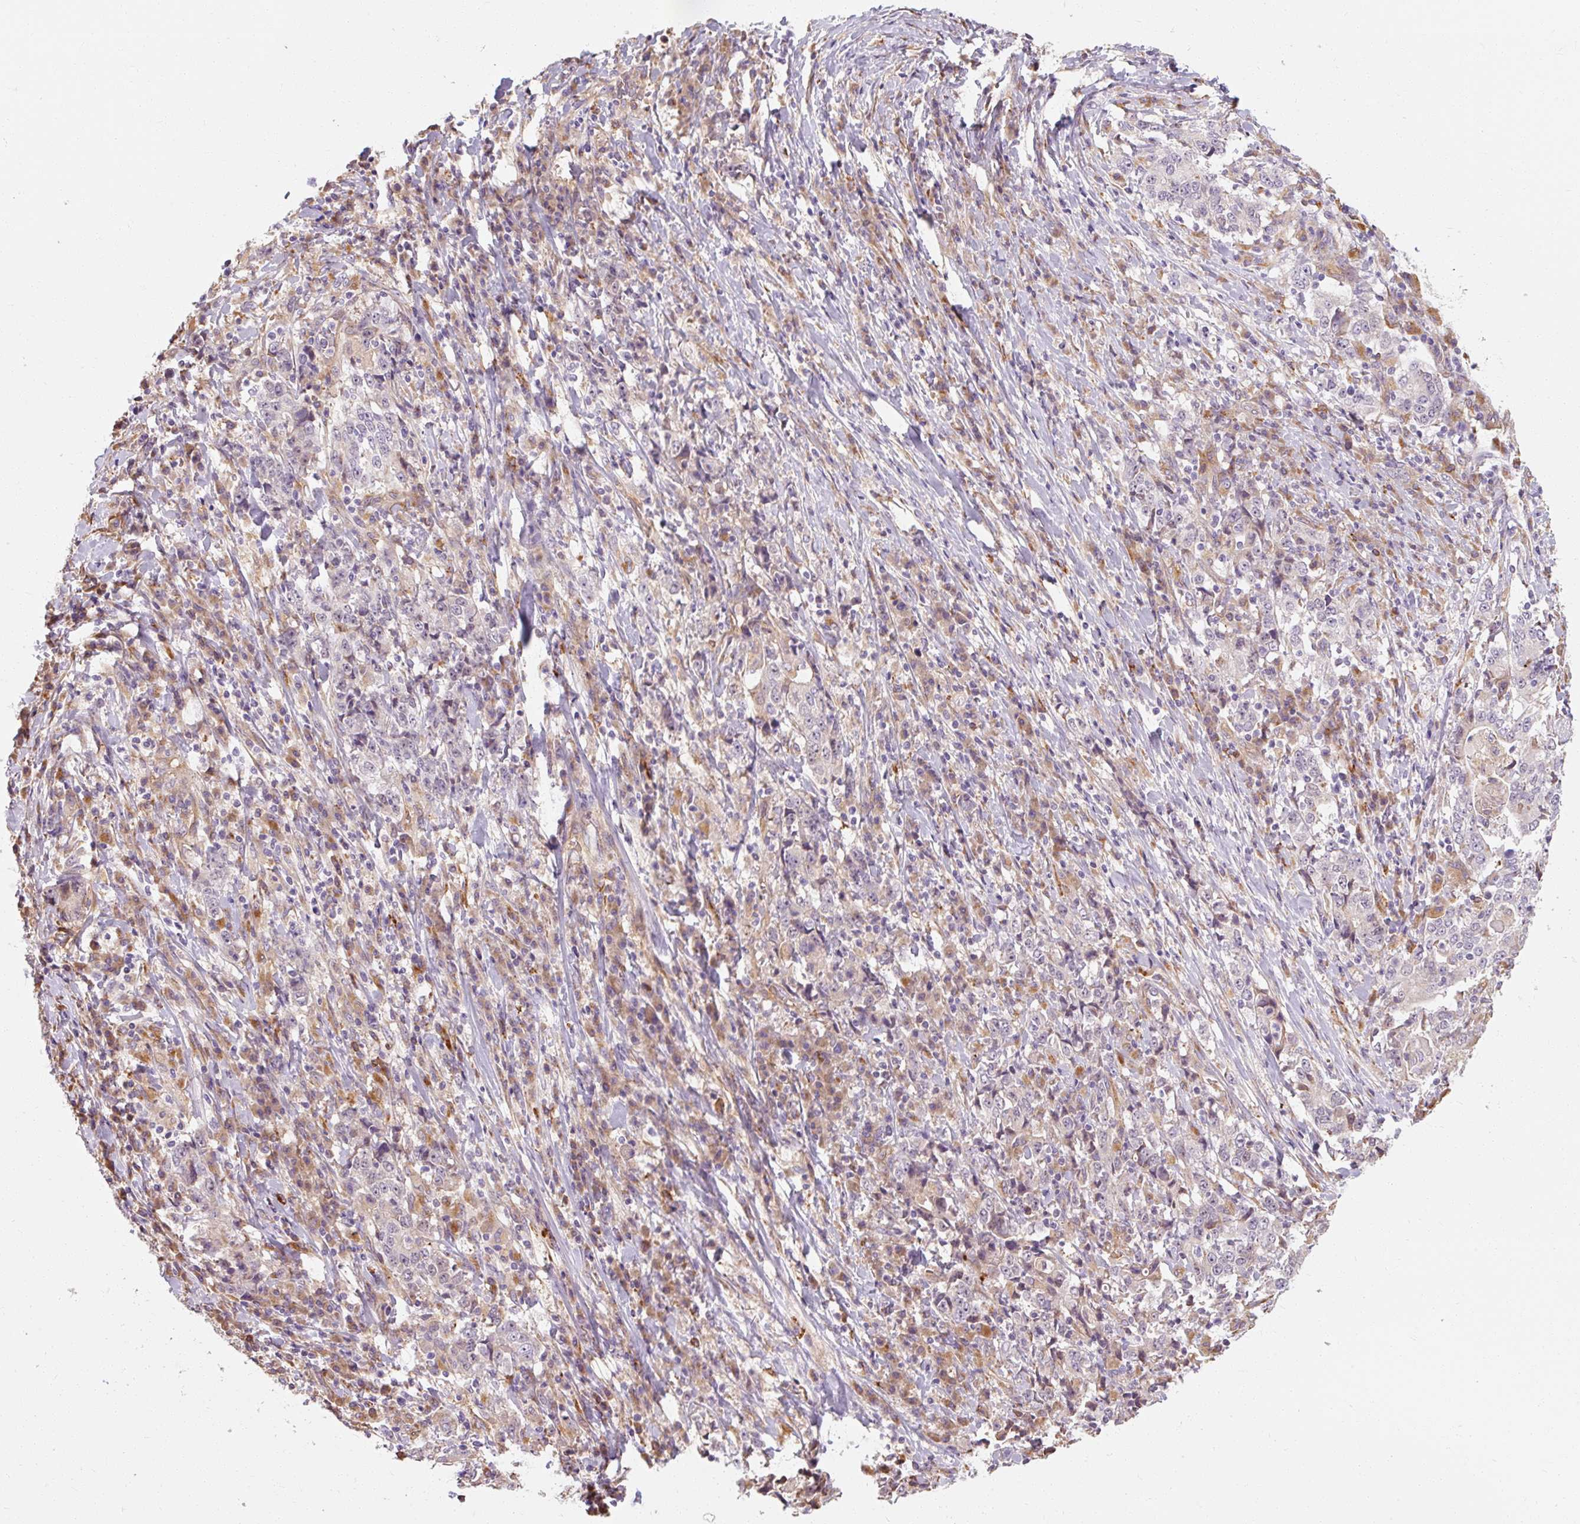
{"staining": {"intensity": "negative", "quantity": "none", "location": "none"}, "tissue": "stomach cancer", "cell_type": "Tumor cells", "image_type": "cancer", "snomed": [{"axis": "morphology", "description": "Normal tissue, NOS"}, {"axis": "morphology", "description": "Adenocarcinoma, NOS"}, {"axis": "topography", "description": "Stomach, upper"}, {"axis": "topography", "description": "Stomach"}], "caption": "High power microscopy image of an IHC micrograph of adenocarcinoma (stomach), revealing no significant staining in tumor cells. (DAB (3,3'-diaminobenzidine) immunohistochemistry with hematoxylin counter stain).", "gene": "TBC1D4", "patient": {"sex": "male", "age": 59}}